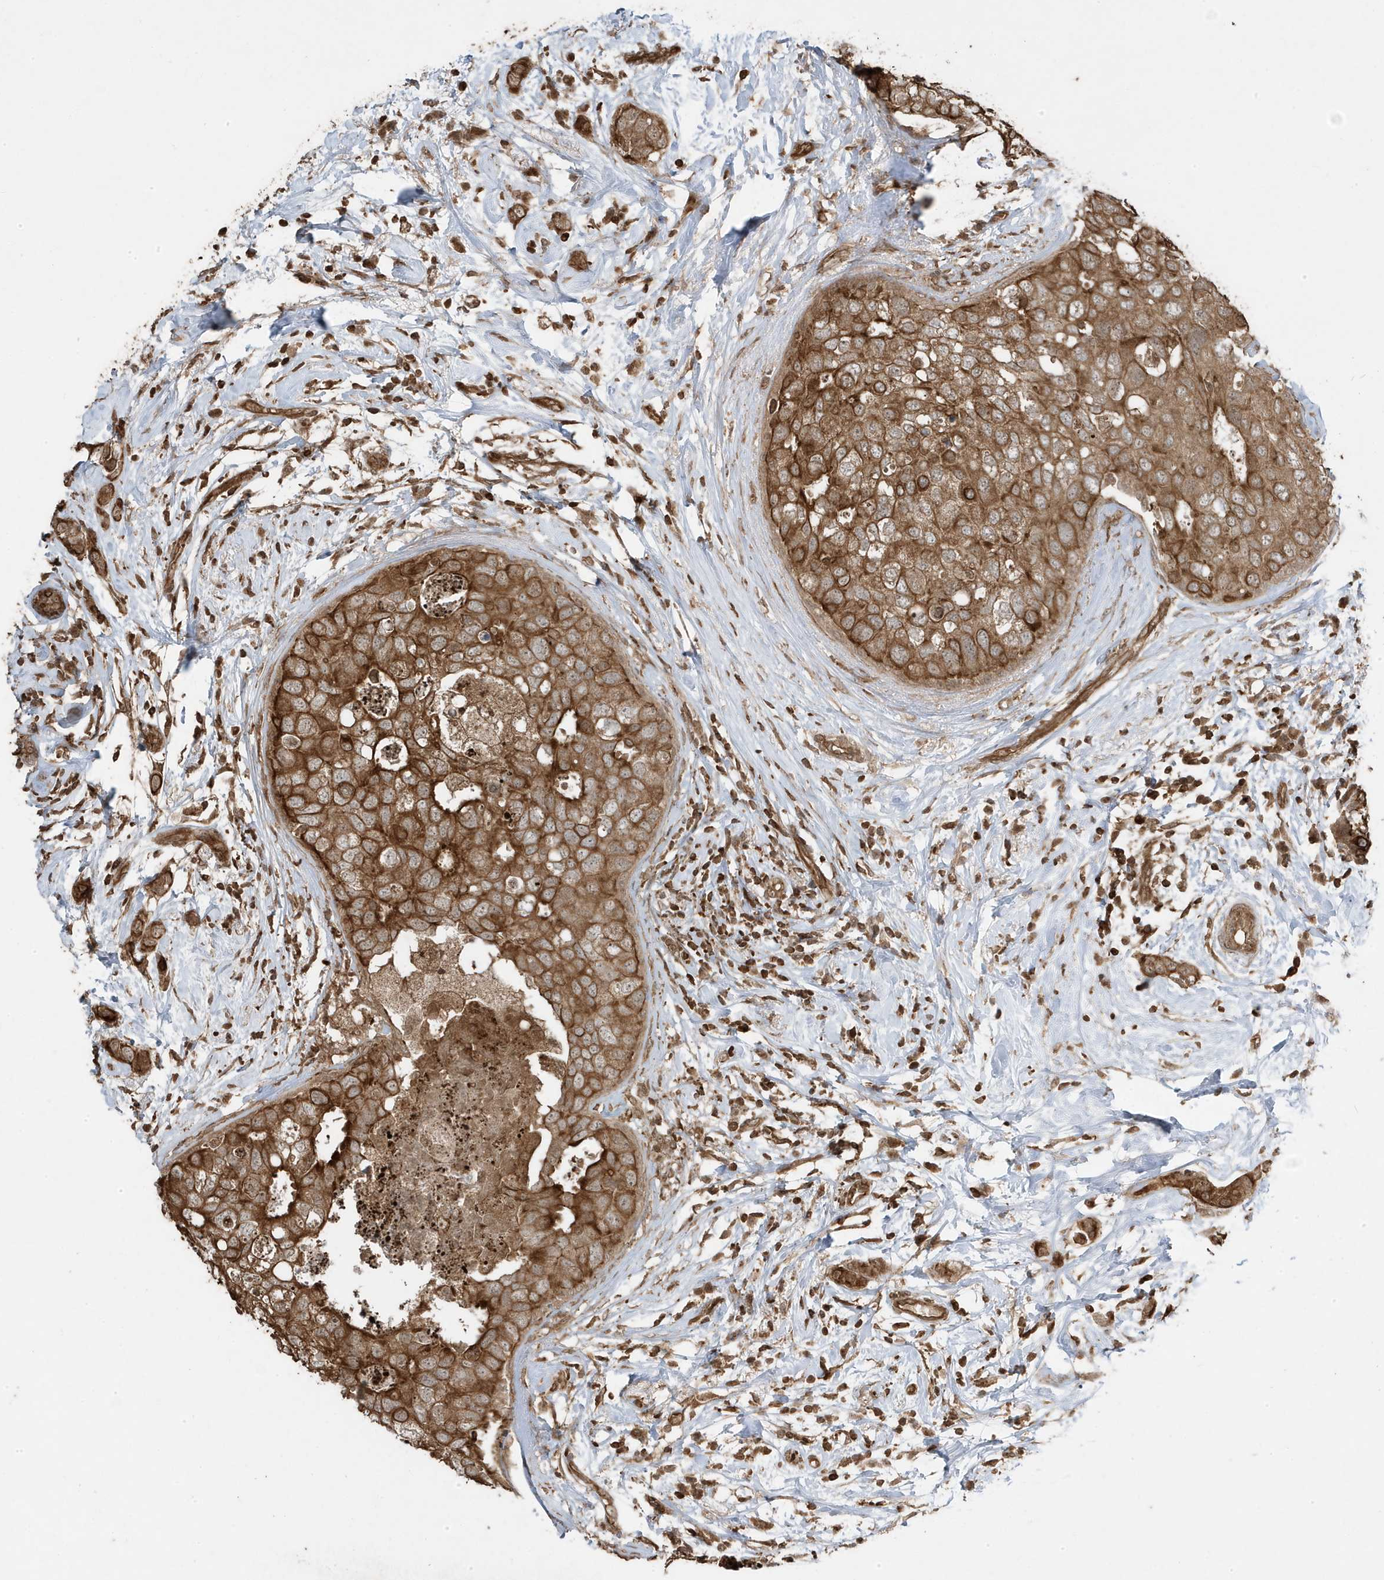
{"staining": {"intensity": "strong", "quantity": ">75%", "location": "cytoplasmic/membranous"}, "tissue": "breast cancer", "cell_type": "Tumor cells", "image_type": "cancer", "snomed": [{"axis": "morphology", "description": "Duct carcinoma"}, {"axis": "topography", "description": "Breast"}], "caption": "An image of human breast invasive ductal carcinoma stained for a protein reveals strong cytoplasmic/membranous brown staining in tumor cells.", "gene": "ASAP1", "patient": {"sex": "female", "age": 50}}